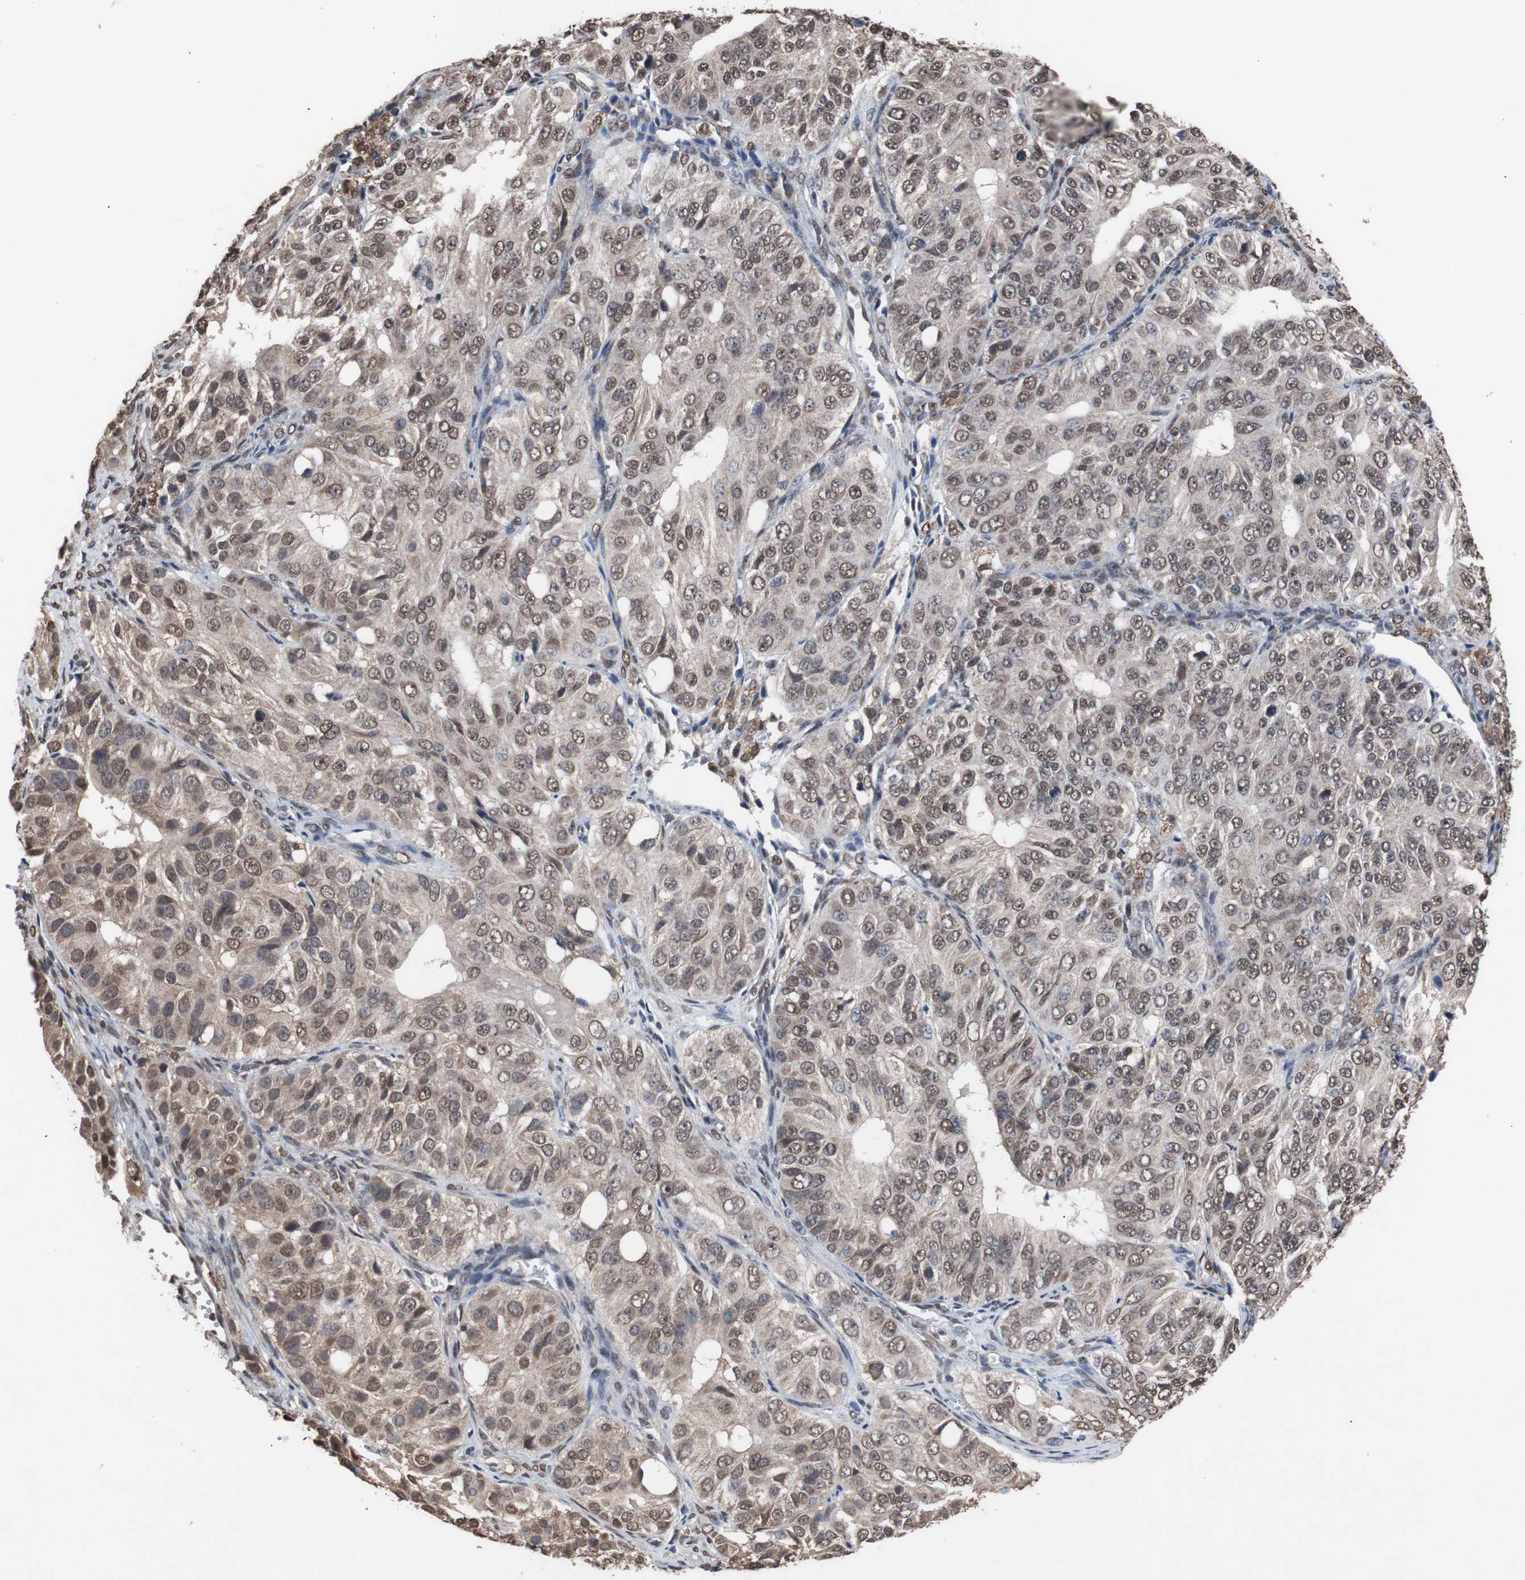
{"staining": {"intensity": "moderate", "quantity": ">75%", "location": "cytoplasmic/membranous,nuclear"}, "tissue": "ovarian cancer", "cell_type": "Tumor cells", "image_type": "cancer", "snomed": [{"axis": "morphology", "description": "Carcinoma, endometroid"}, {"axis": "topography", "description": "Ovary"}], "caption": "Ovarian endometroid carcinoma was stained to show a protein in brown. There is medium levels of moderate cytoplasmic/membranous and nuclear positivity in about >75% of tumor cells.", "gene": "MED27", "patient": {"sex": "female", "age": 51}}